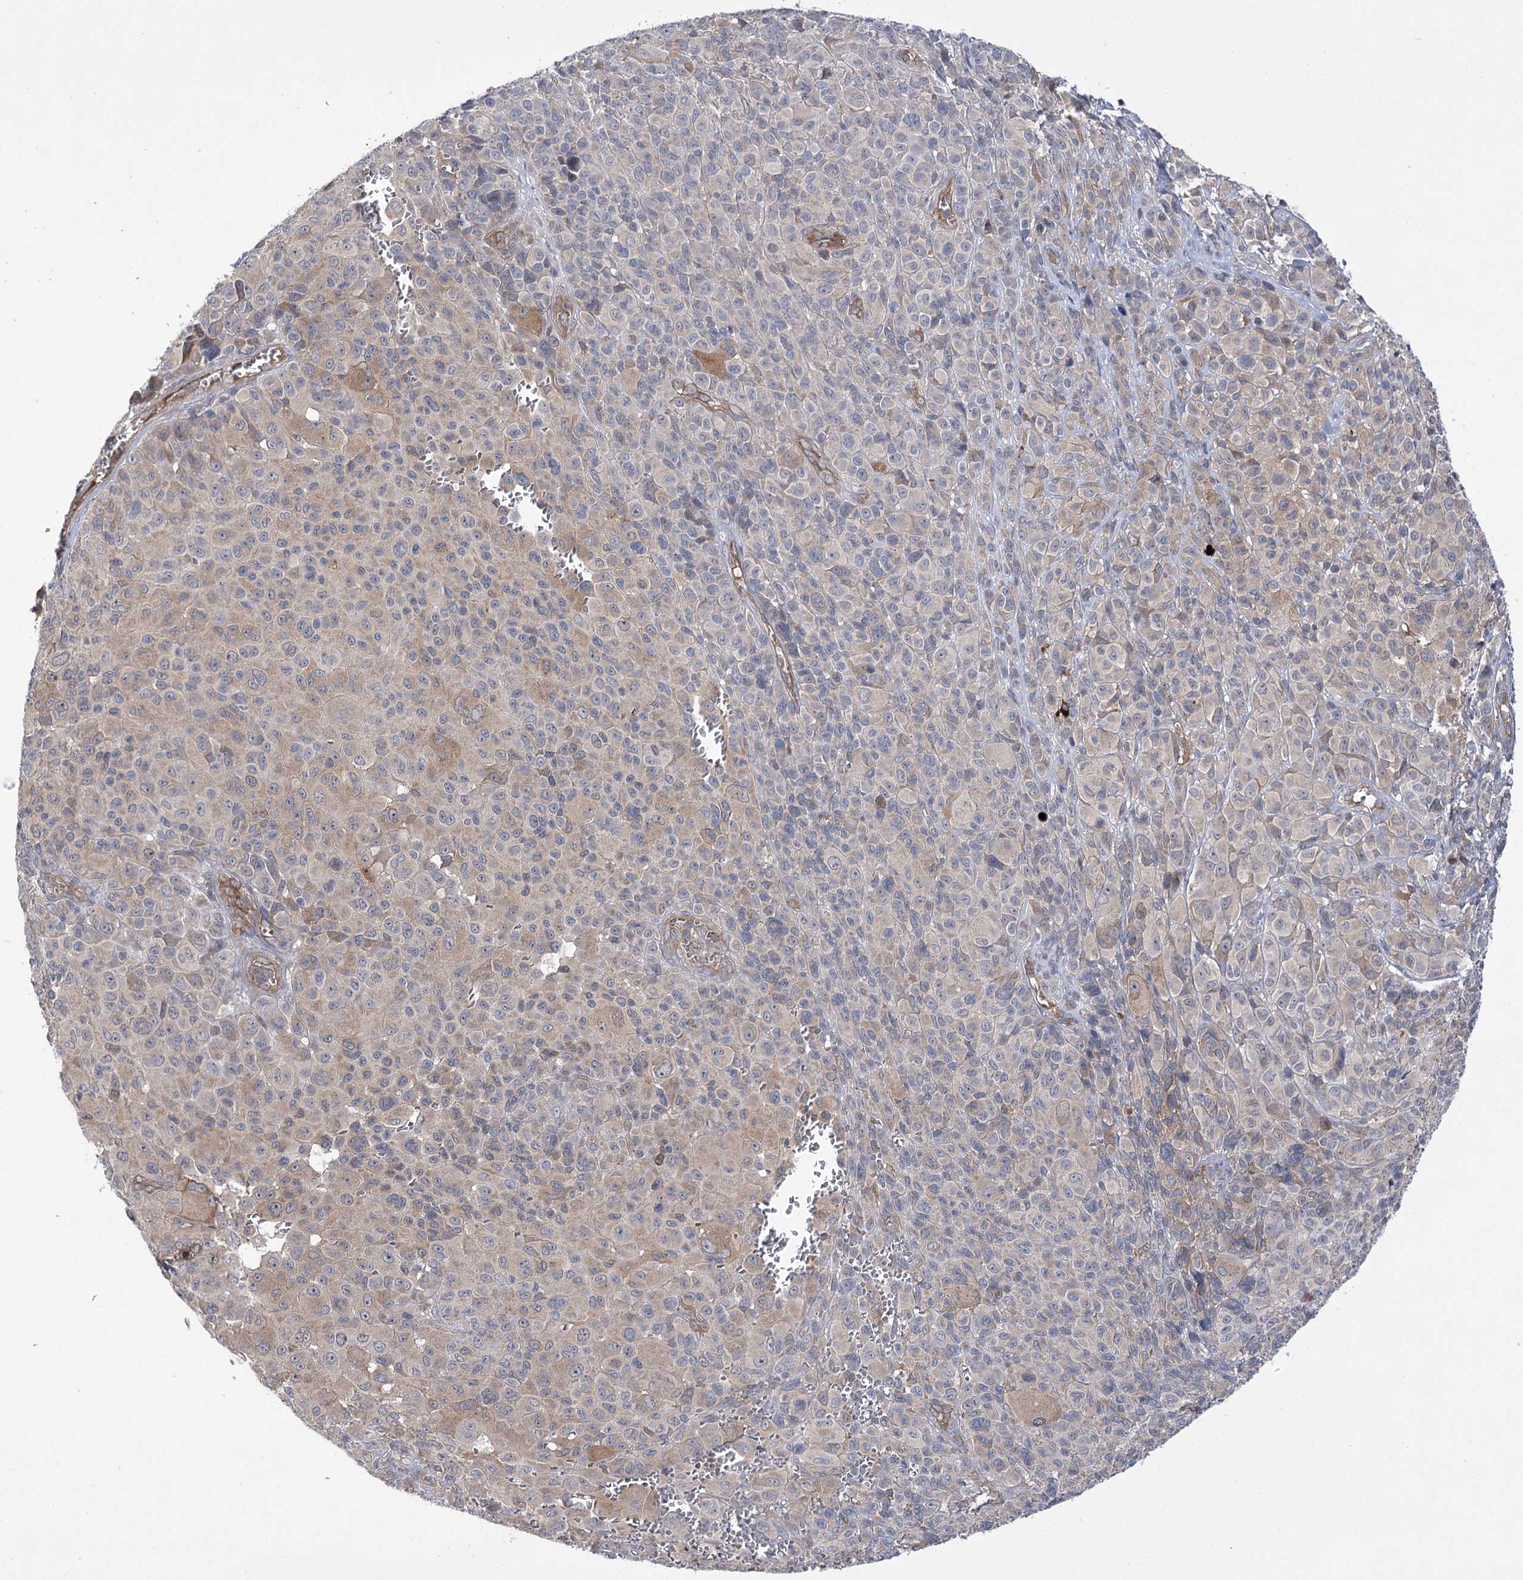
{"staining": {"intensity": "moderate", "quantity": "<25%", "location": "cytoplasmic/membranous"}, "tissue": "melanoma", "cell_type": "Tumor cells", "image_type": "cancer", "snomed": [{"axis": "morphology", "description": "Malignant melanoma, NOS"}, {"axis": "topography", "description": "Skin of trunk"}], "caption": "A brown stain shows moderate cytoplasmic/membranous expression of a protein in melanoma tumor cells. (brown staining indicates protein expression, while blue staining denotes nuclei).", "gene": "BCR", "patient": {"sex": "male", "age": 71}}